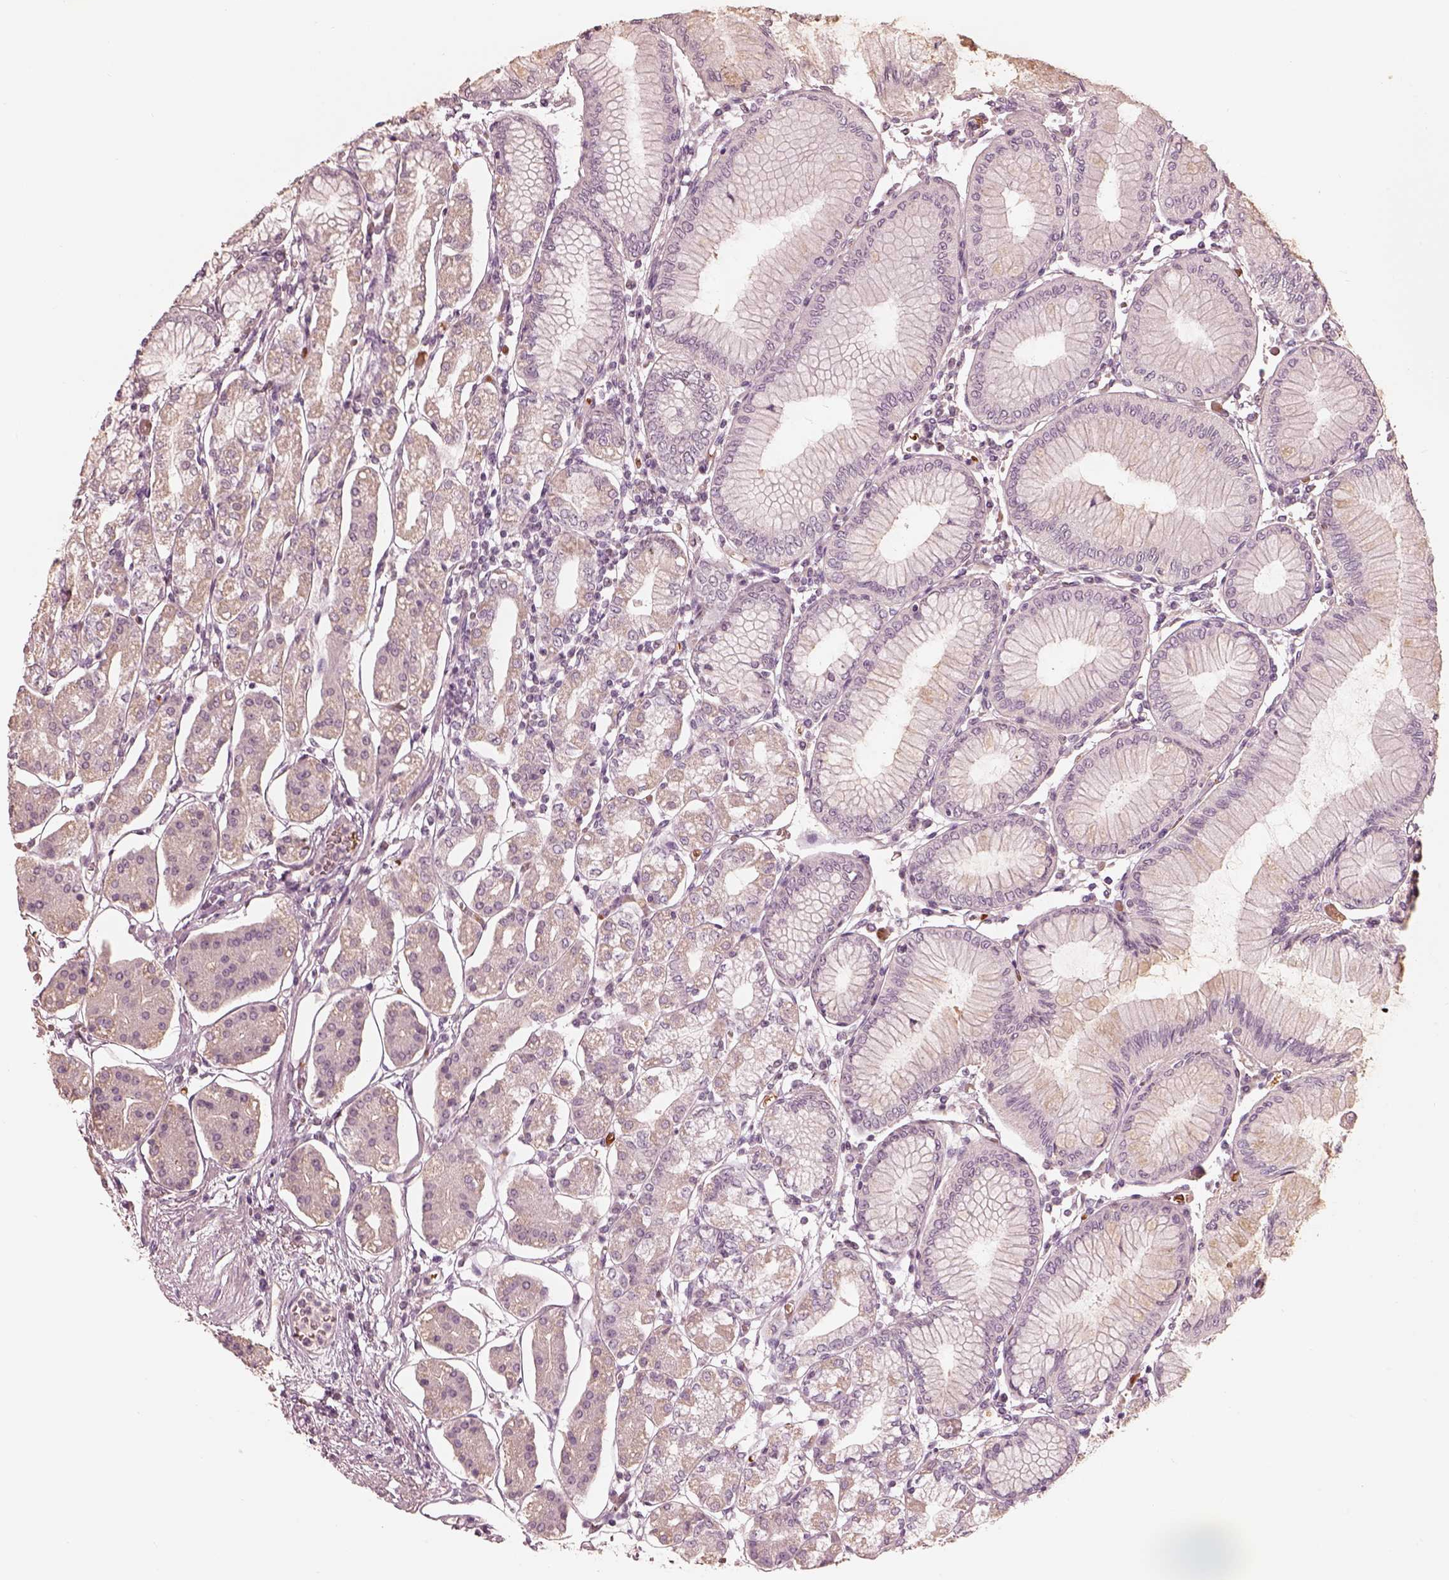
{"staining": {"intensity": "weak", "quantity": "<25%", "location": "cytoplasmic/membranous"}, "tissue": "stomach", "cell_type": "Glandular cells", "image_type": "normal", "snomed": [{"axis": "morphology", "description": "Normal tissue, NOS"}, {"axis": "topography", "description": "Skeletal muscle"}, {"axis": "topography", "description": "Stomach"}], "caption": "Protein analysis of unremarkable stomach exhibits no significant positivity in glandular cells.", "gene": "ANKLE1", "patient": {"sex": "female", "age": 57}}